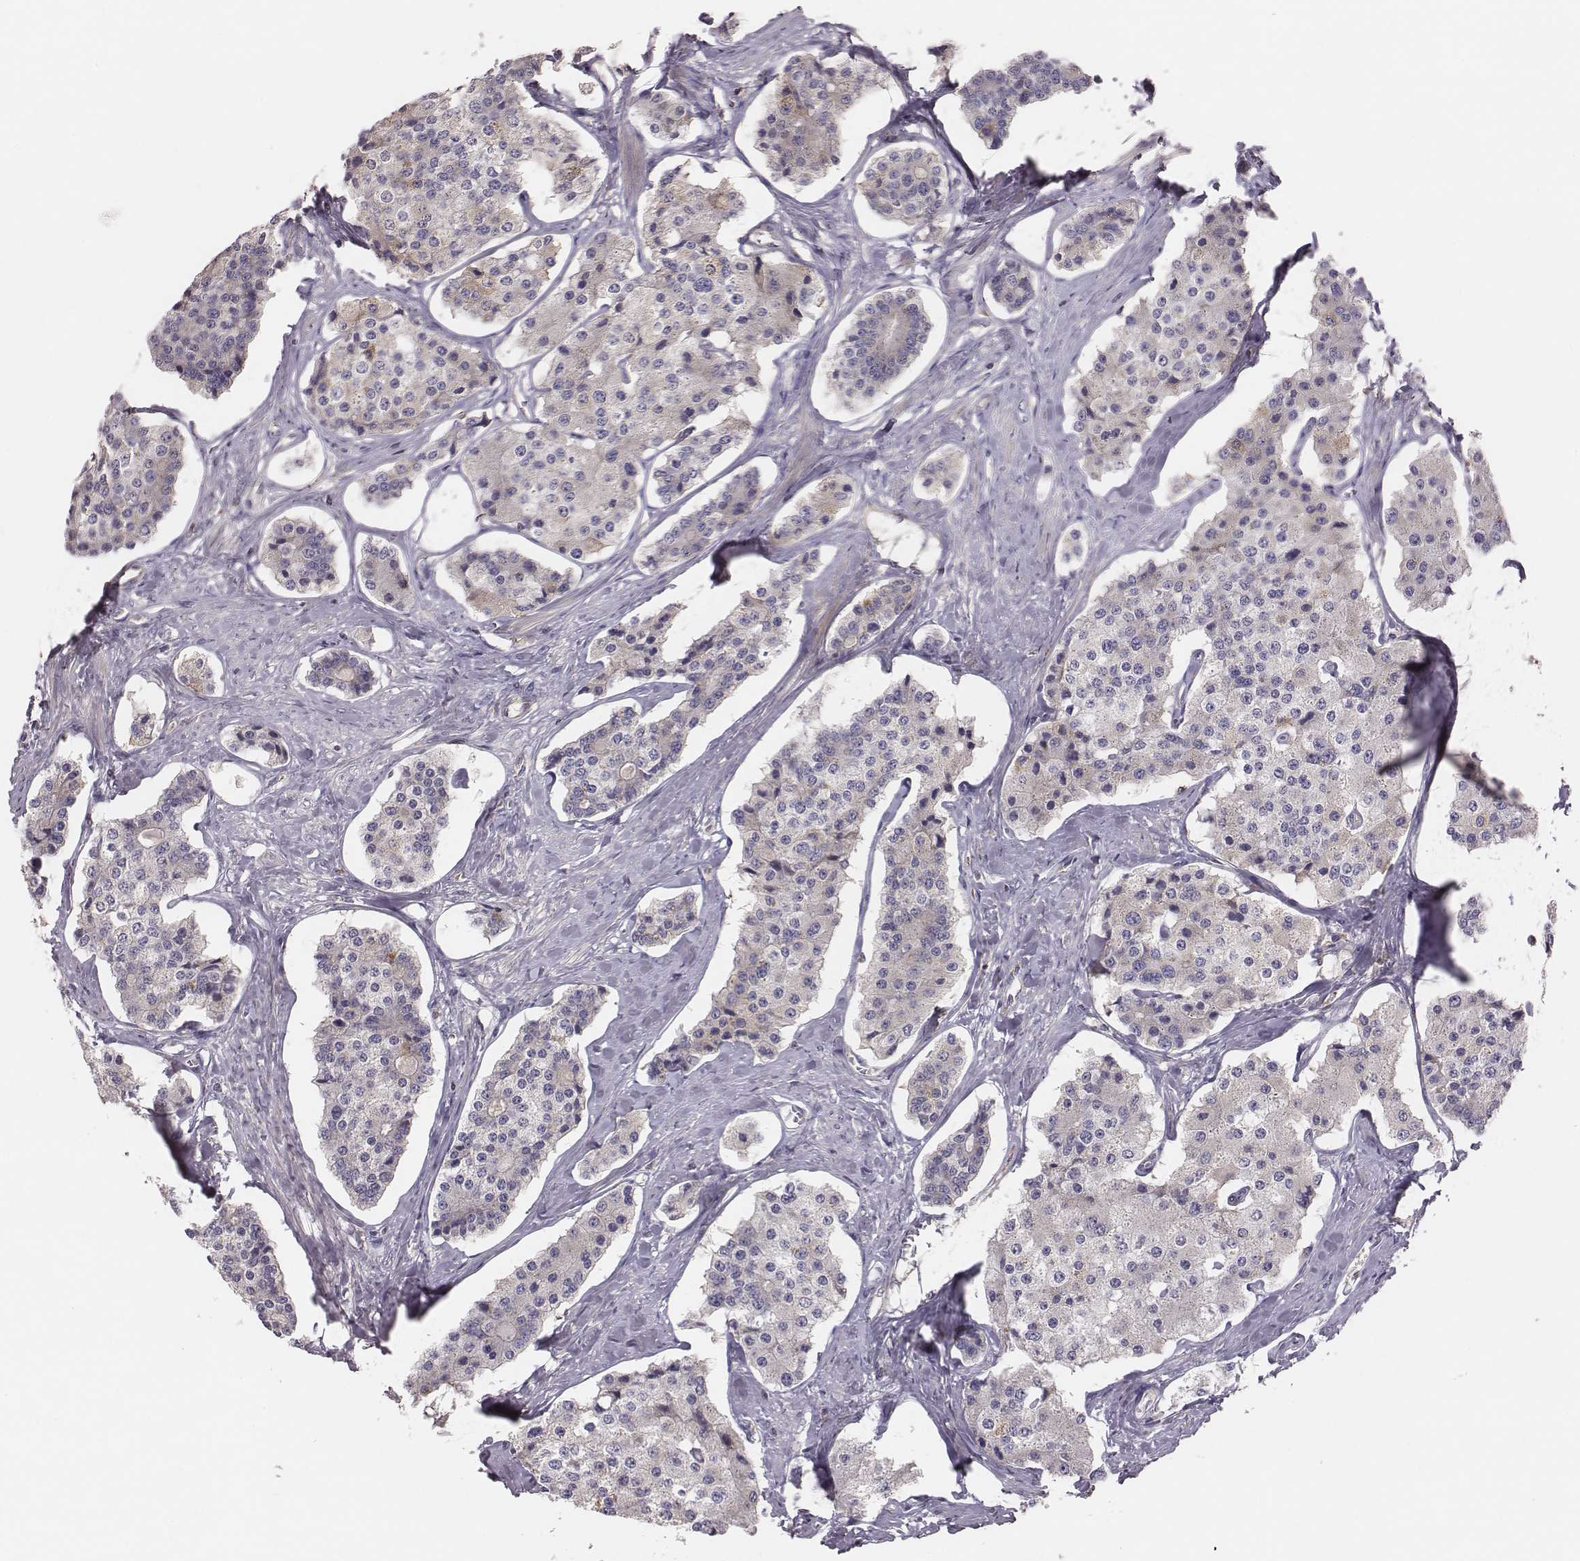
{"staining": {"intensity": "negative", "quantity": "none", "location": "none"}, "tissue": "carcinoid", "cell_type": "Tumor cells", "image_type": "cancer", "snomed": [{"axis": "morphology", "description": "Carcinoid, malignant, NOS"}, {"axis": "topography", "description": "Small intestine"}], "caption": "Protein analysis of carcinoid (malignant) displays no significant staining in tumor cells. Brightfield microscopy of IHC stained with DAB (brown) and hematoxylin (blue), captured at high magnification.", "gene": "CAD", "patient": {"sex": "female", "age": 65}}